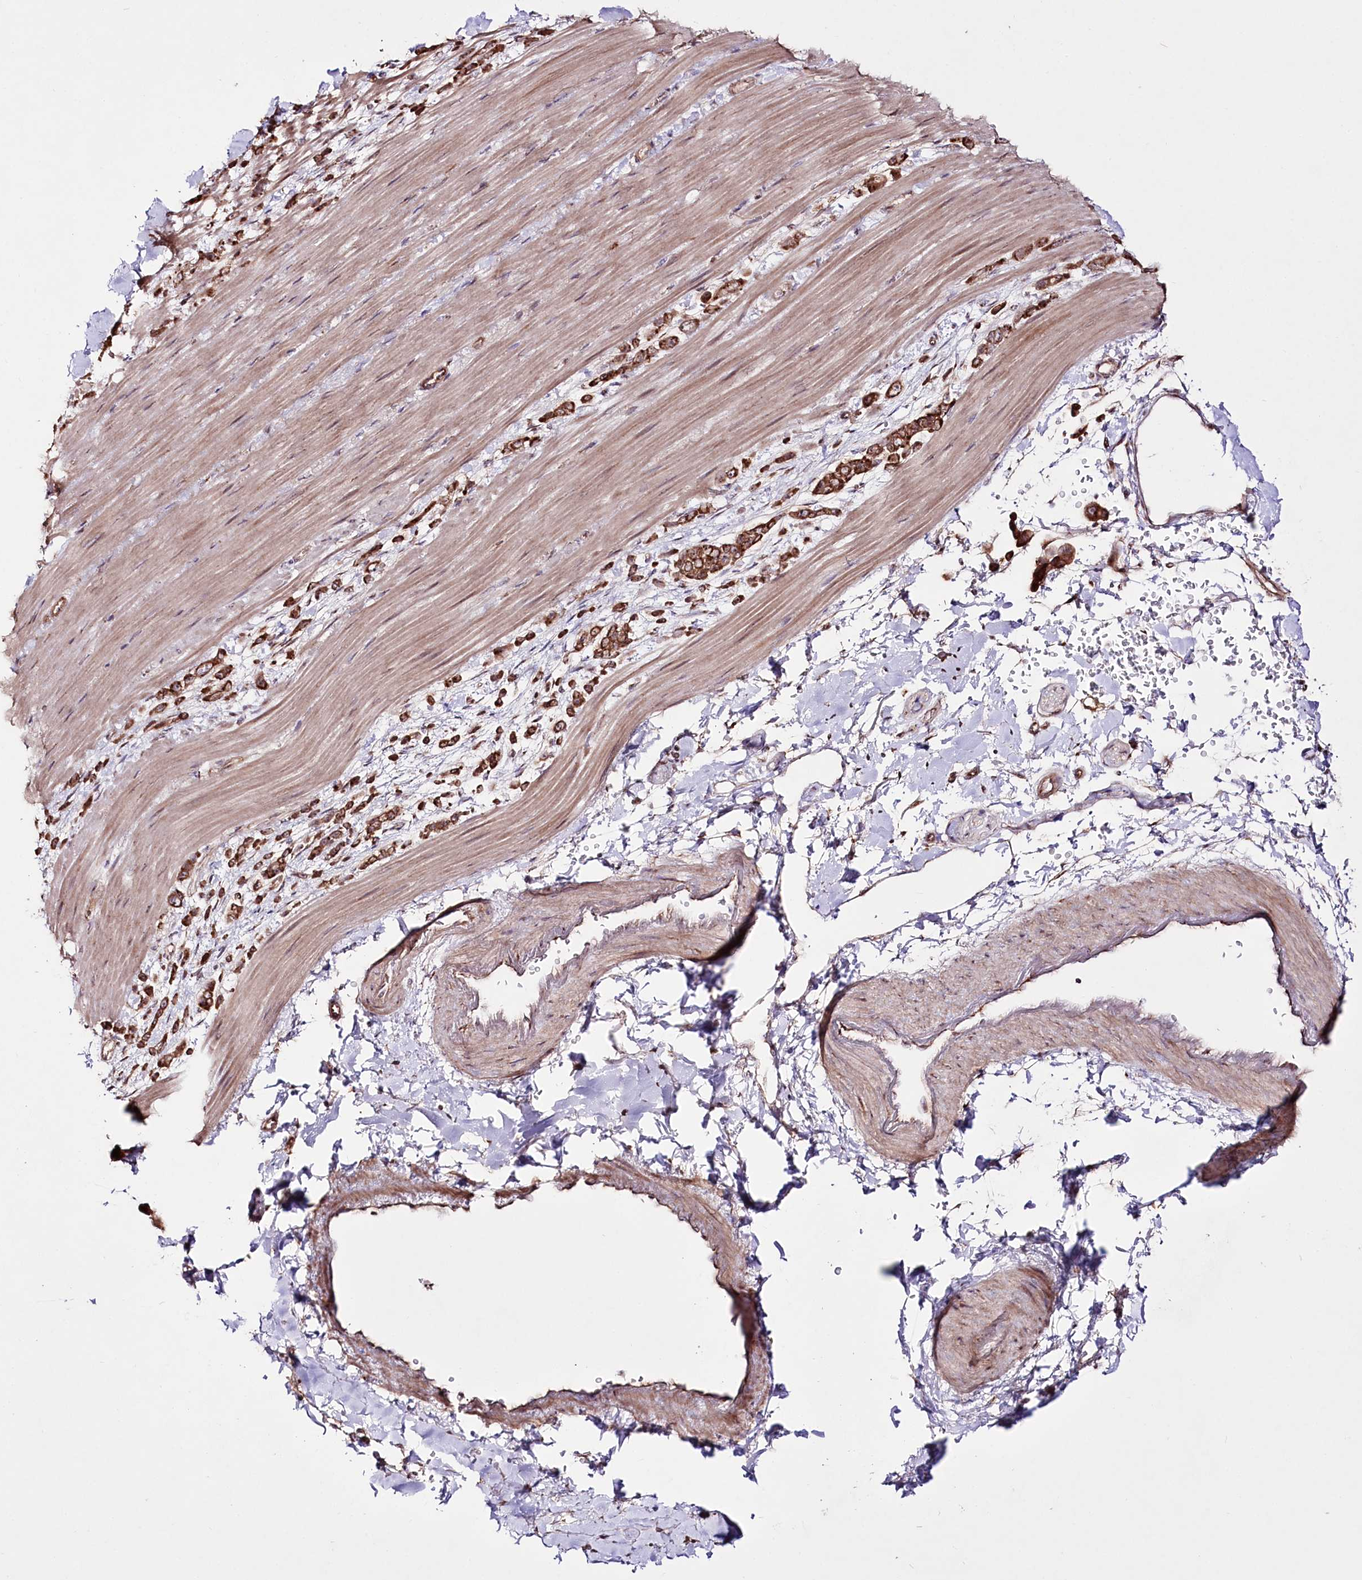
{"staining": {"intensity": "strong", "quantity": ">75%", "location": "cytoplasmic/membranous"}, "tissue": "pancreatic cancer", "cell_type": "Tumor cells", "image_type": "cancer", "snomed": [{"axis": "morphology", "description": "Normal tissue, NOS"}, {"axis": "morphology", "description": "Adenocarcinoma, NOS"}, {"axis": "topography", "description": "Pancreas"}], "caption": "Tumor cells show high levels of strong cytoplasmic/membranous staining in approximately >75% of cells in pancreatic adenocarcinoma.", "gene": "REXO2", "patient": {"sex": "female", "age": 64}}